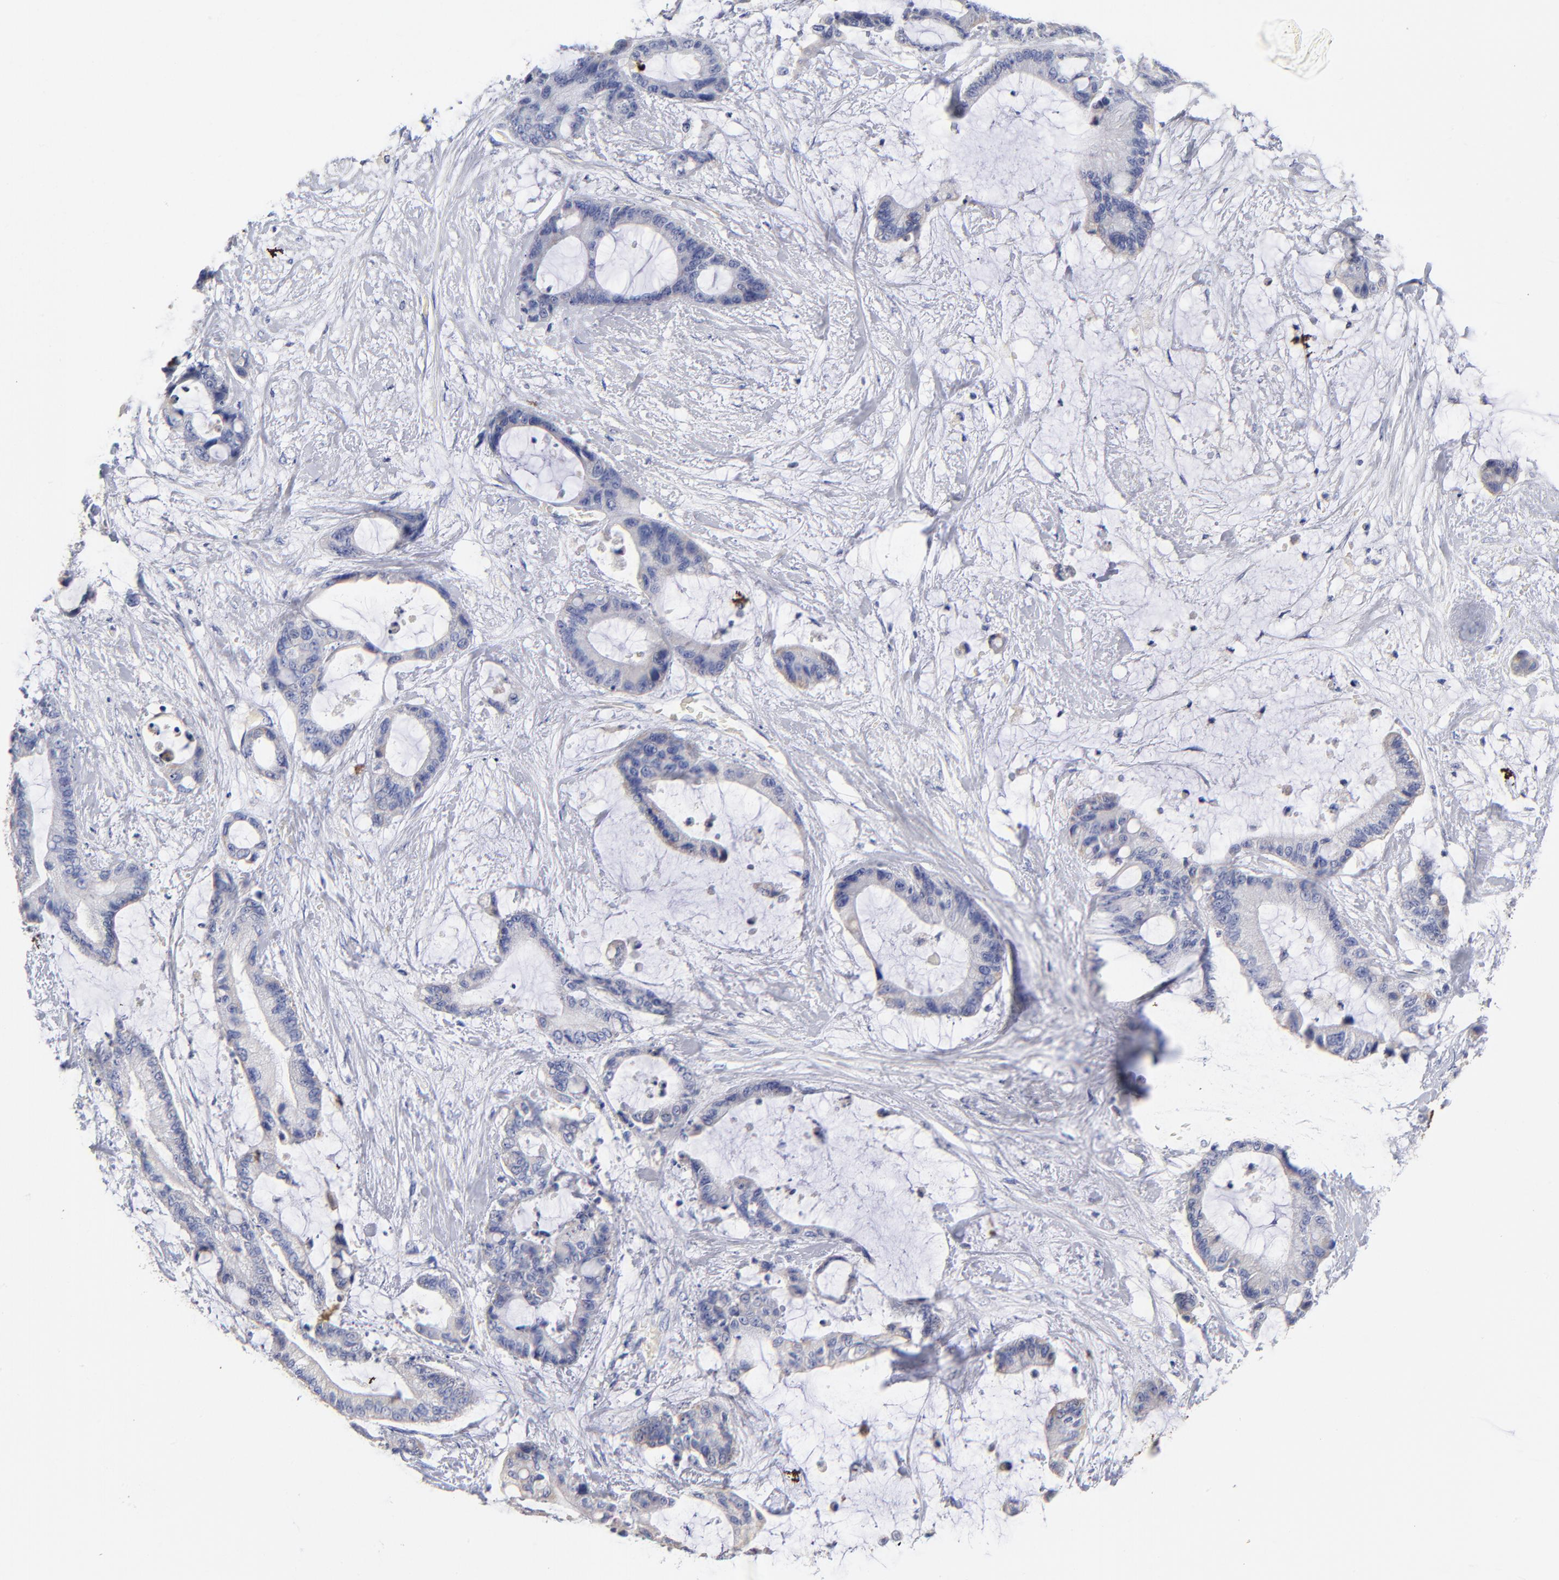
{"staining": {"intensity": "negative", "quantity": "none", "location": "none"}, "tissue": "liver cancer", "cell_type": "Tumor cells", "image_type": "cancer", "snomed": [{"axis": "morphology", "description": "Cholangiocarcinoma"}, {"axis": "topography", "description": "Liver"}], "caption": "This is a photomicrograph of IHC staining of liver cancer (cholangiocarcinoma), which shows no positivity in tumor cells.", "gene": "PTP4A1", "patient": {"sex": "female", "age": 73}}